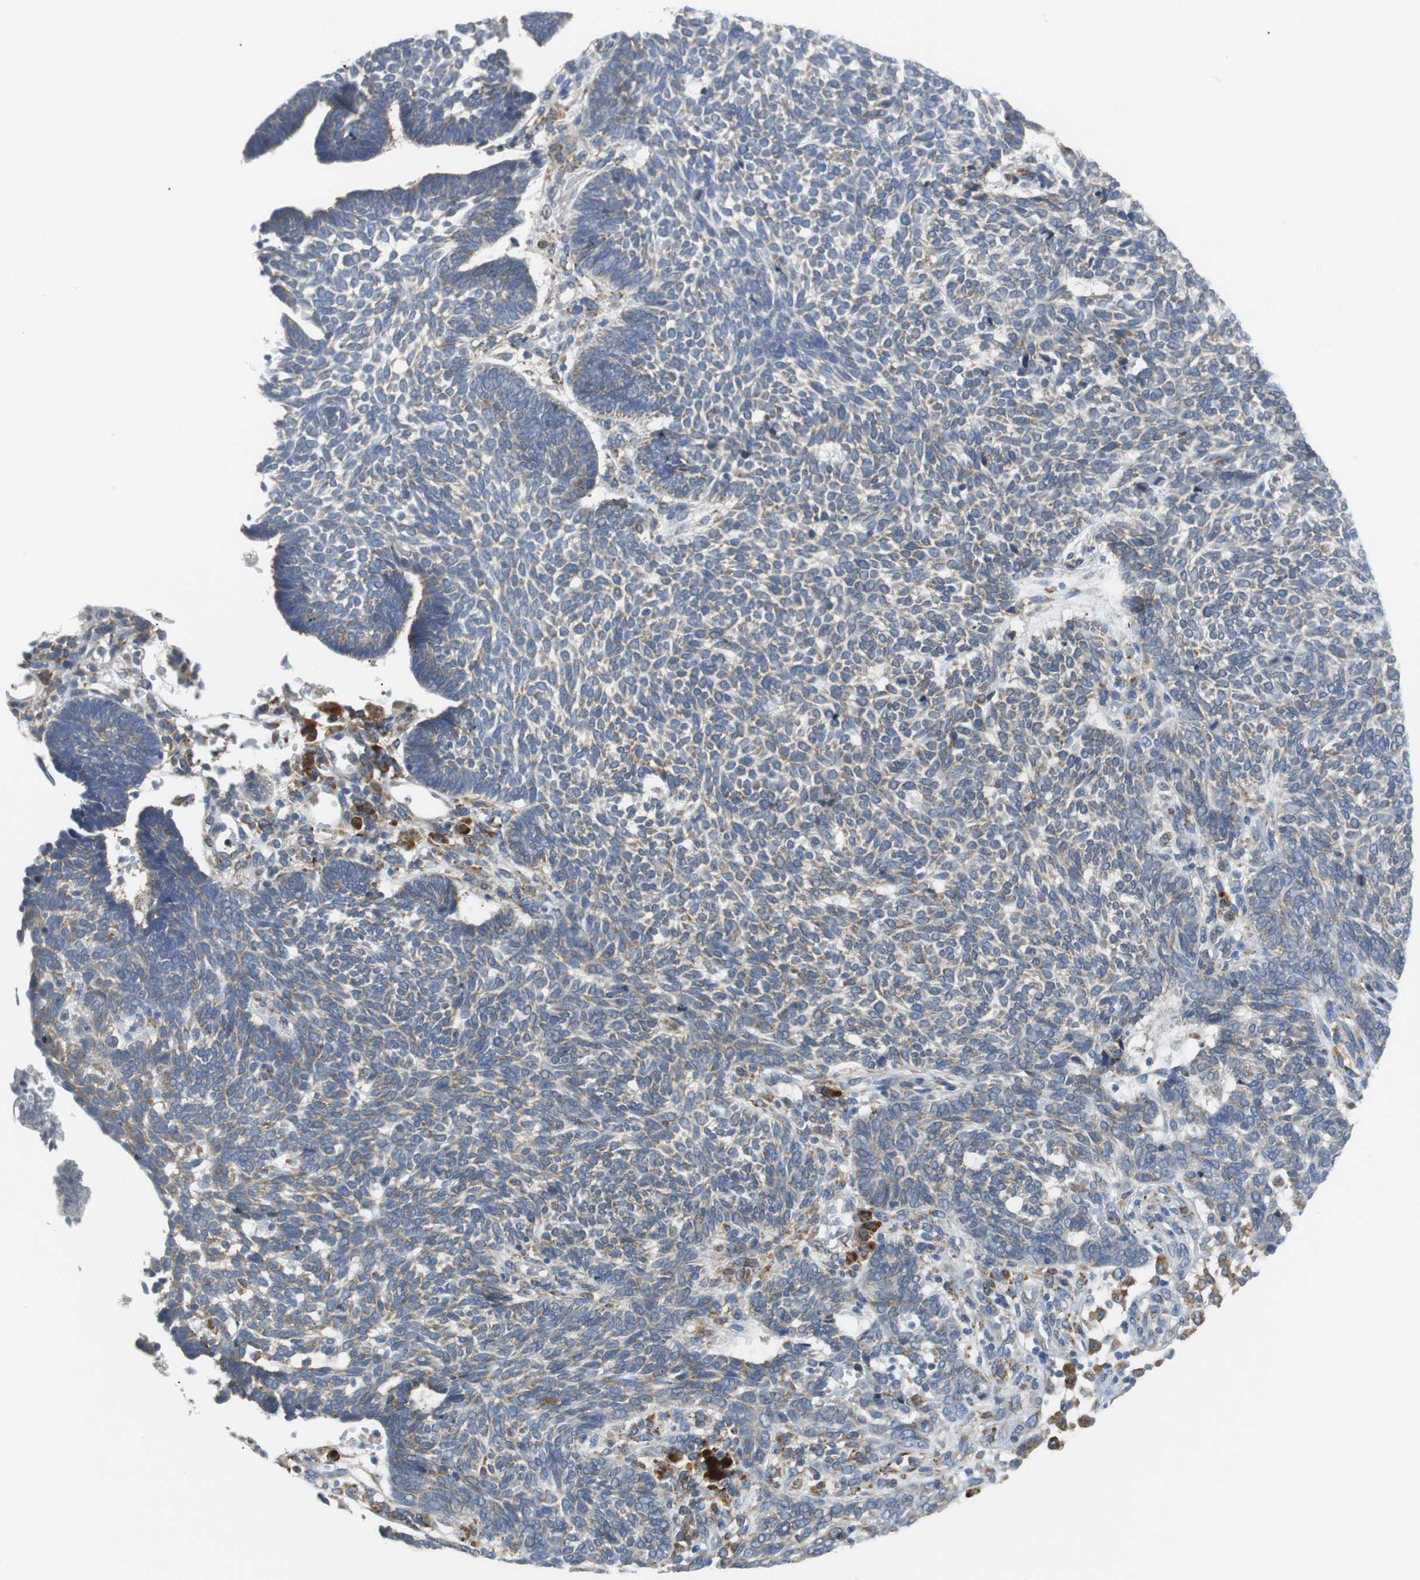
{"staining": {"intensity": "negative", "quantity": "none", "location": "none"}, "tissue": "skin cancer", "cell_type": "Tumor cells", "image_type": "cancer", "snomed": [{"axis": "morphology", "description": "Normal tissue, NOS"}, {"axis": "morphology", "description": "Basal cell carcinoma"}, {"axis": "topography", "description": "Skin"}], "caption": "DAB (3,3'-diaminobenzidine) immunohistochemical staining of basal cell carcinoma (skin) reveals no significant expression in tumor cells.", "gene": "PDIA4", "patient": {"sex": "male", "age": 87}}